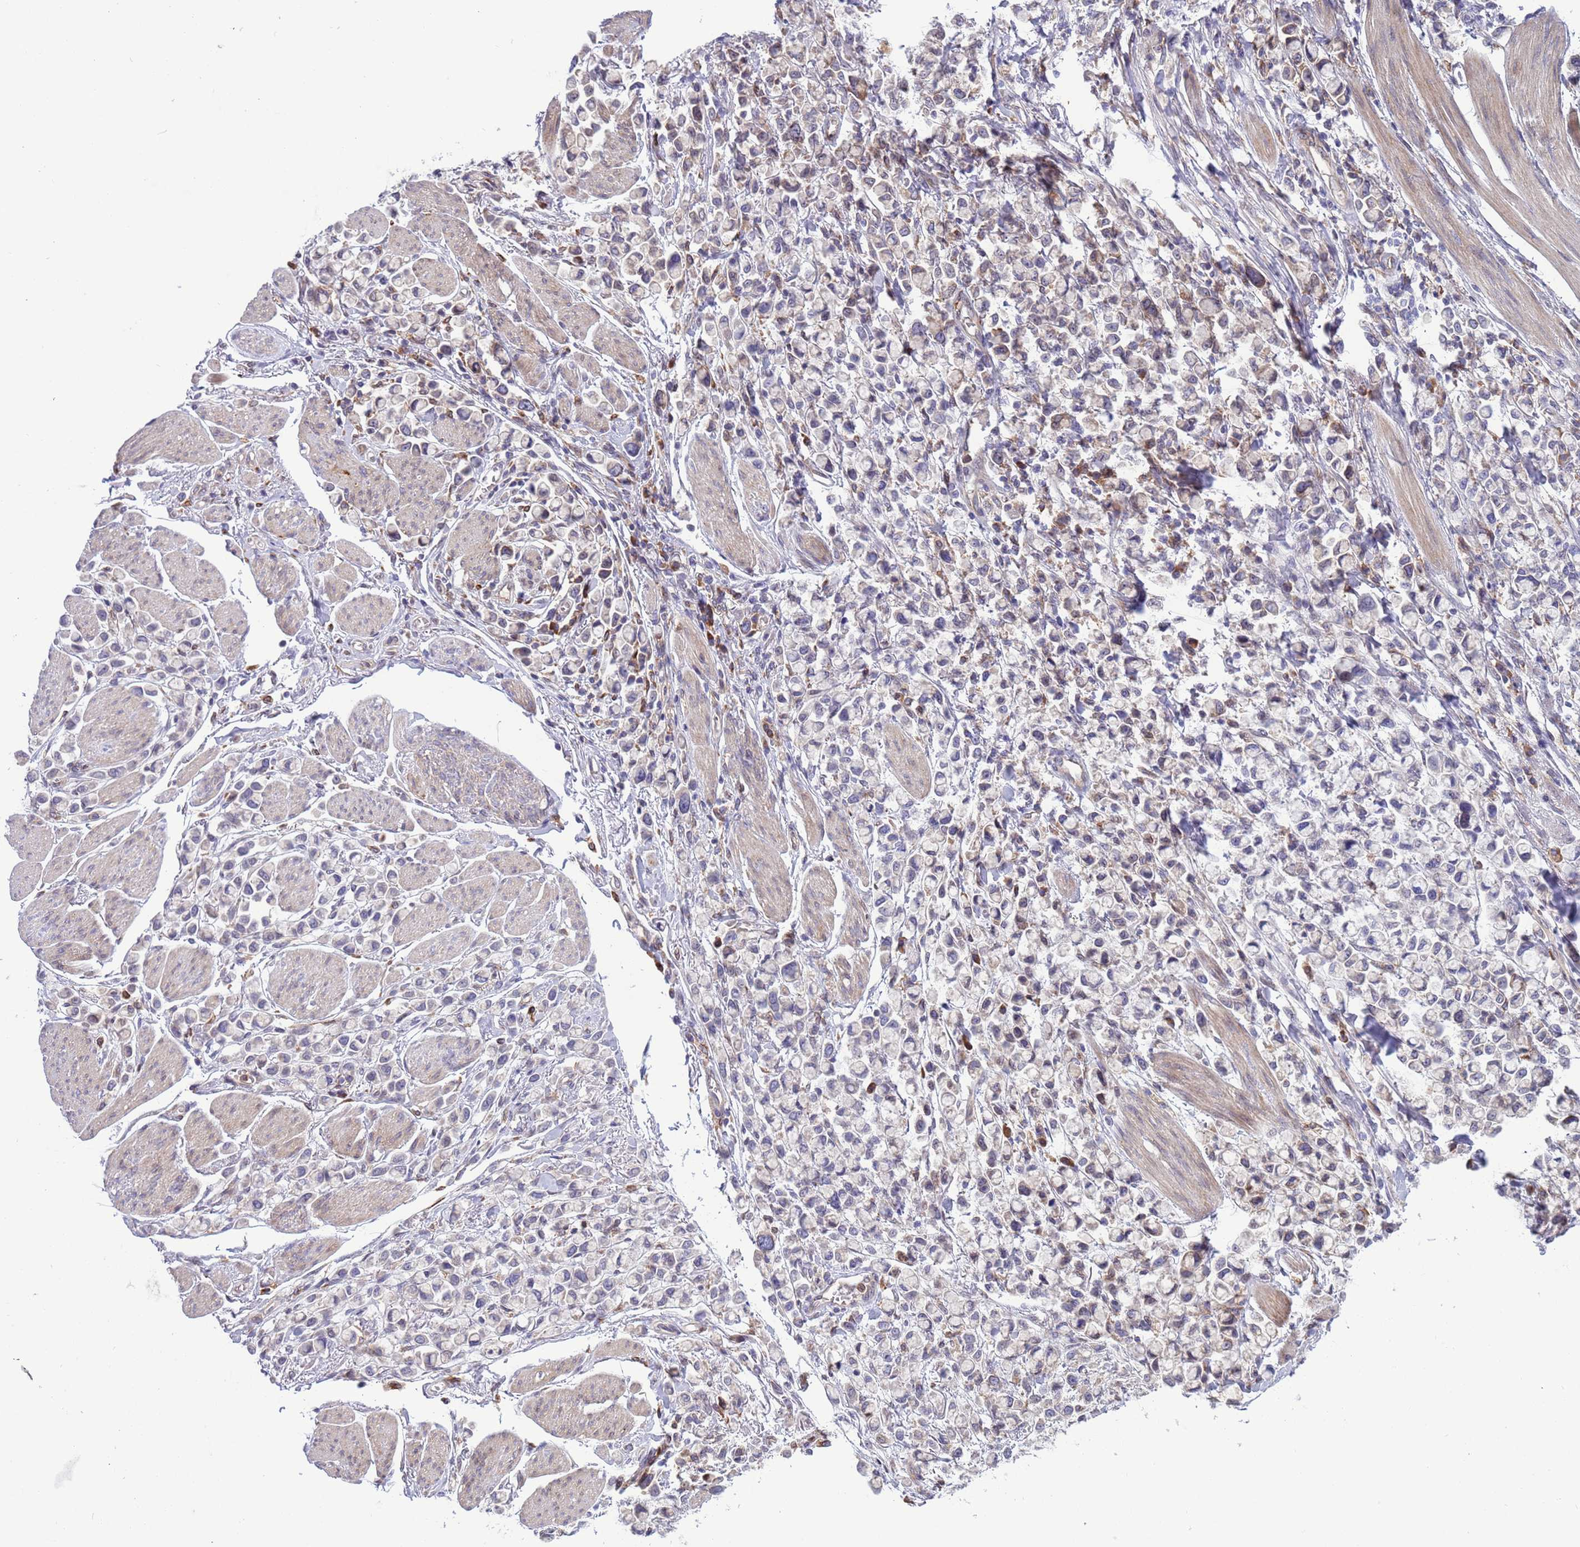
{"staining": {"intensity": "negative", "quantity": "none", "location": "none"}, "tissue": "stomach cancer", "cell_type": "Tumor cells", "image_type": "cancer", "snomed": [{"axis": "morphology", "description": "Adenocarcinoma, NOS"}, {"axis": "topography", "description": "Stomach"}], "caption": "Tumor cells show no significant protein positivity in stomach cancer (adenocarcinoma).", "gene": "RAPGEF4", "patient": {"sex": "female", "age": 81}}